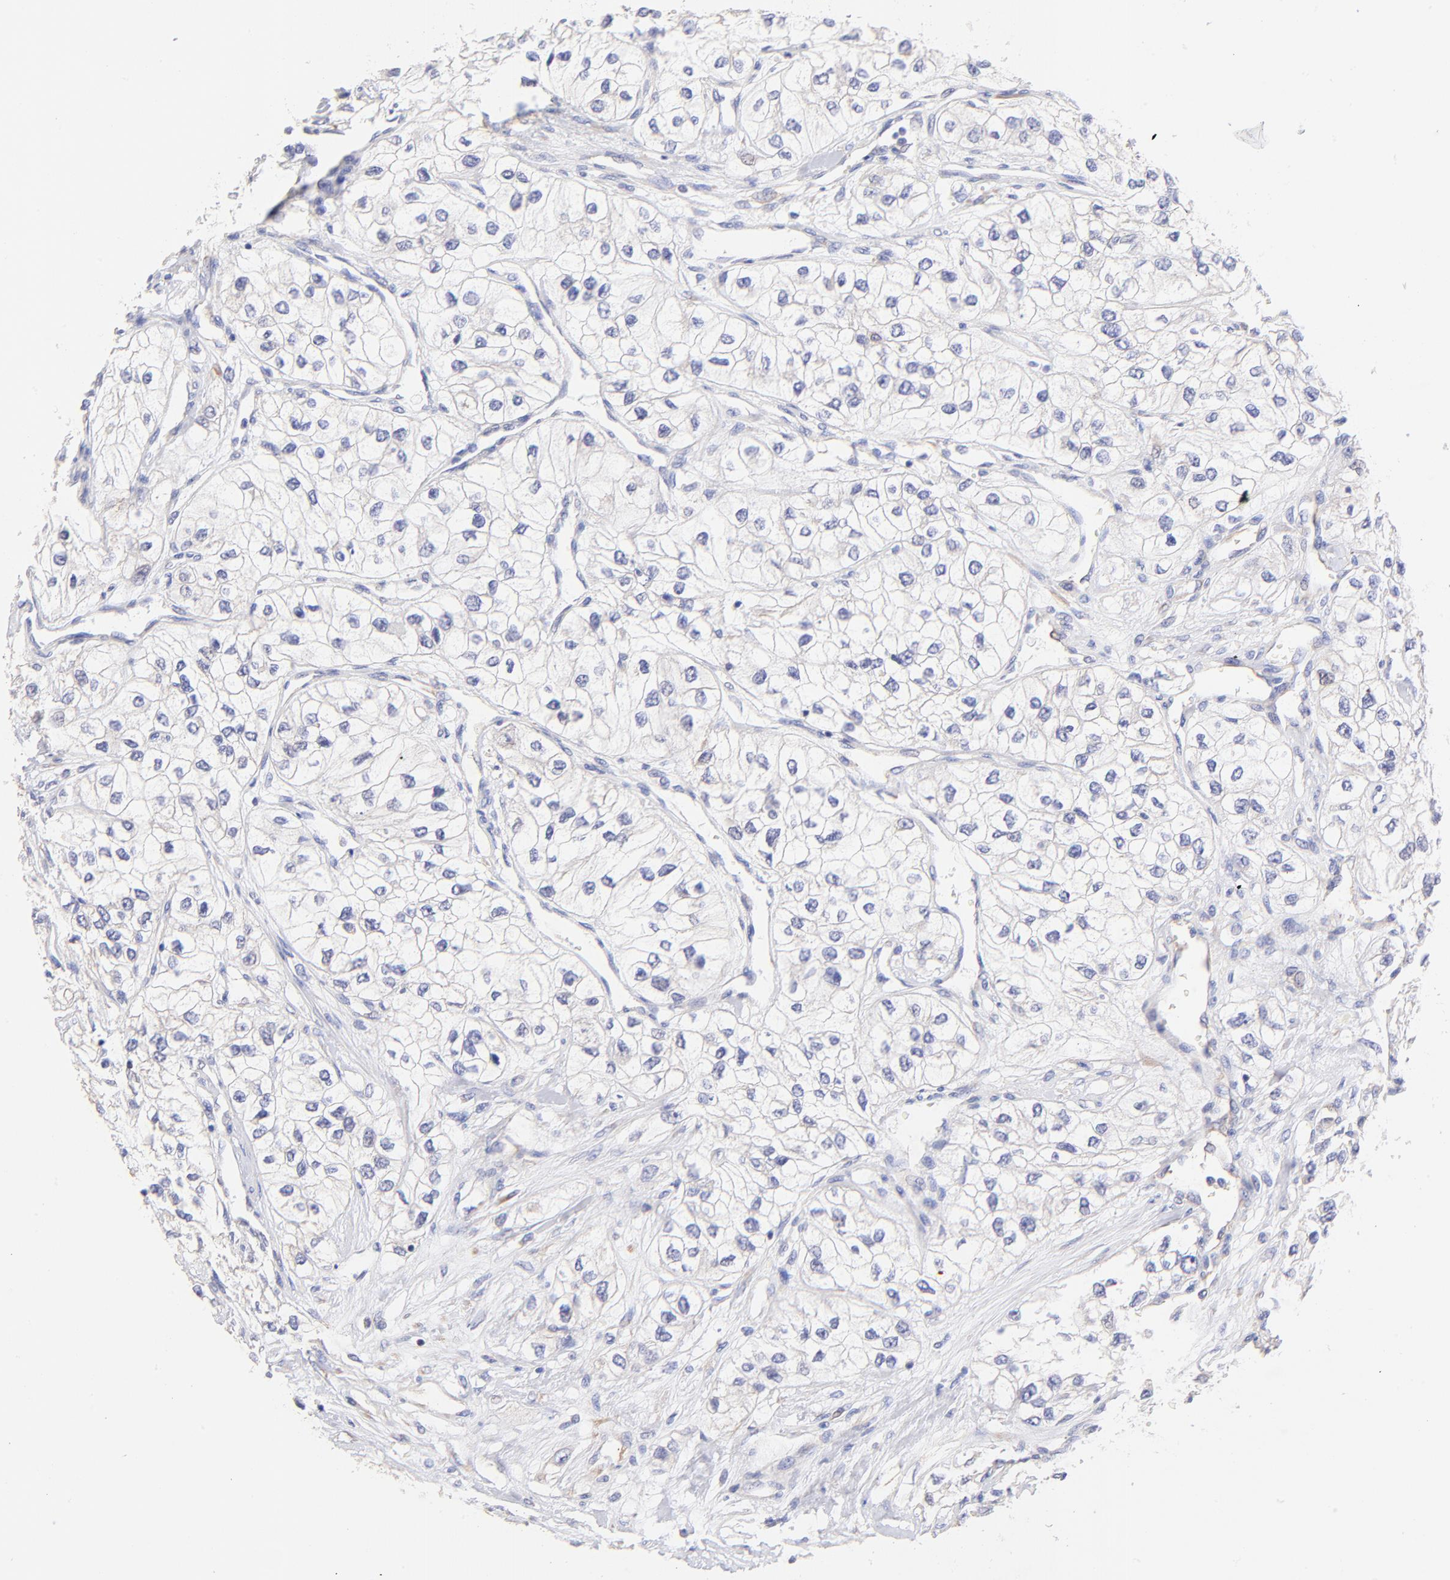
{"staining": {"intensity": "negative", "quantity": "none", "location": "none"}, "tissue": "renal cancer", "cell_type": "Tumor cells", "image_type": "cancer", "snomed": [{"axis": "morphology", "description": "Adenocarcinoma, NOS"}, {"axis": "topography", "description": "Kidney"}], "caption": "DAB immunohistochemical staining of human renal adenocarcinoma reveals no significant staining in tumor cells.", "gene": "RPL30", "patient": {"sex": "male", "age": 57}}